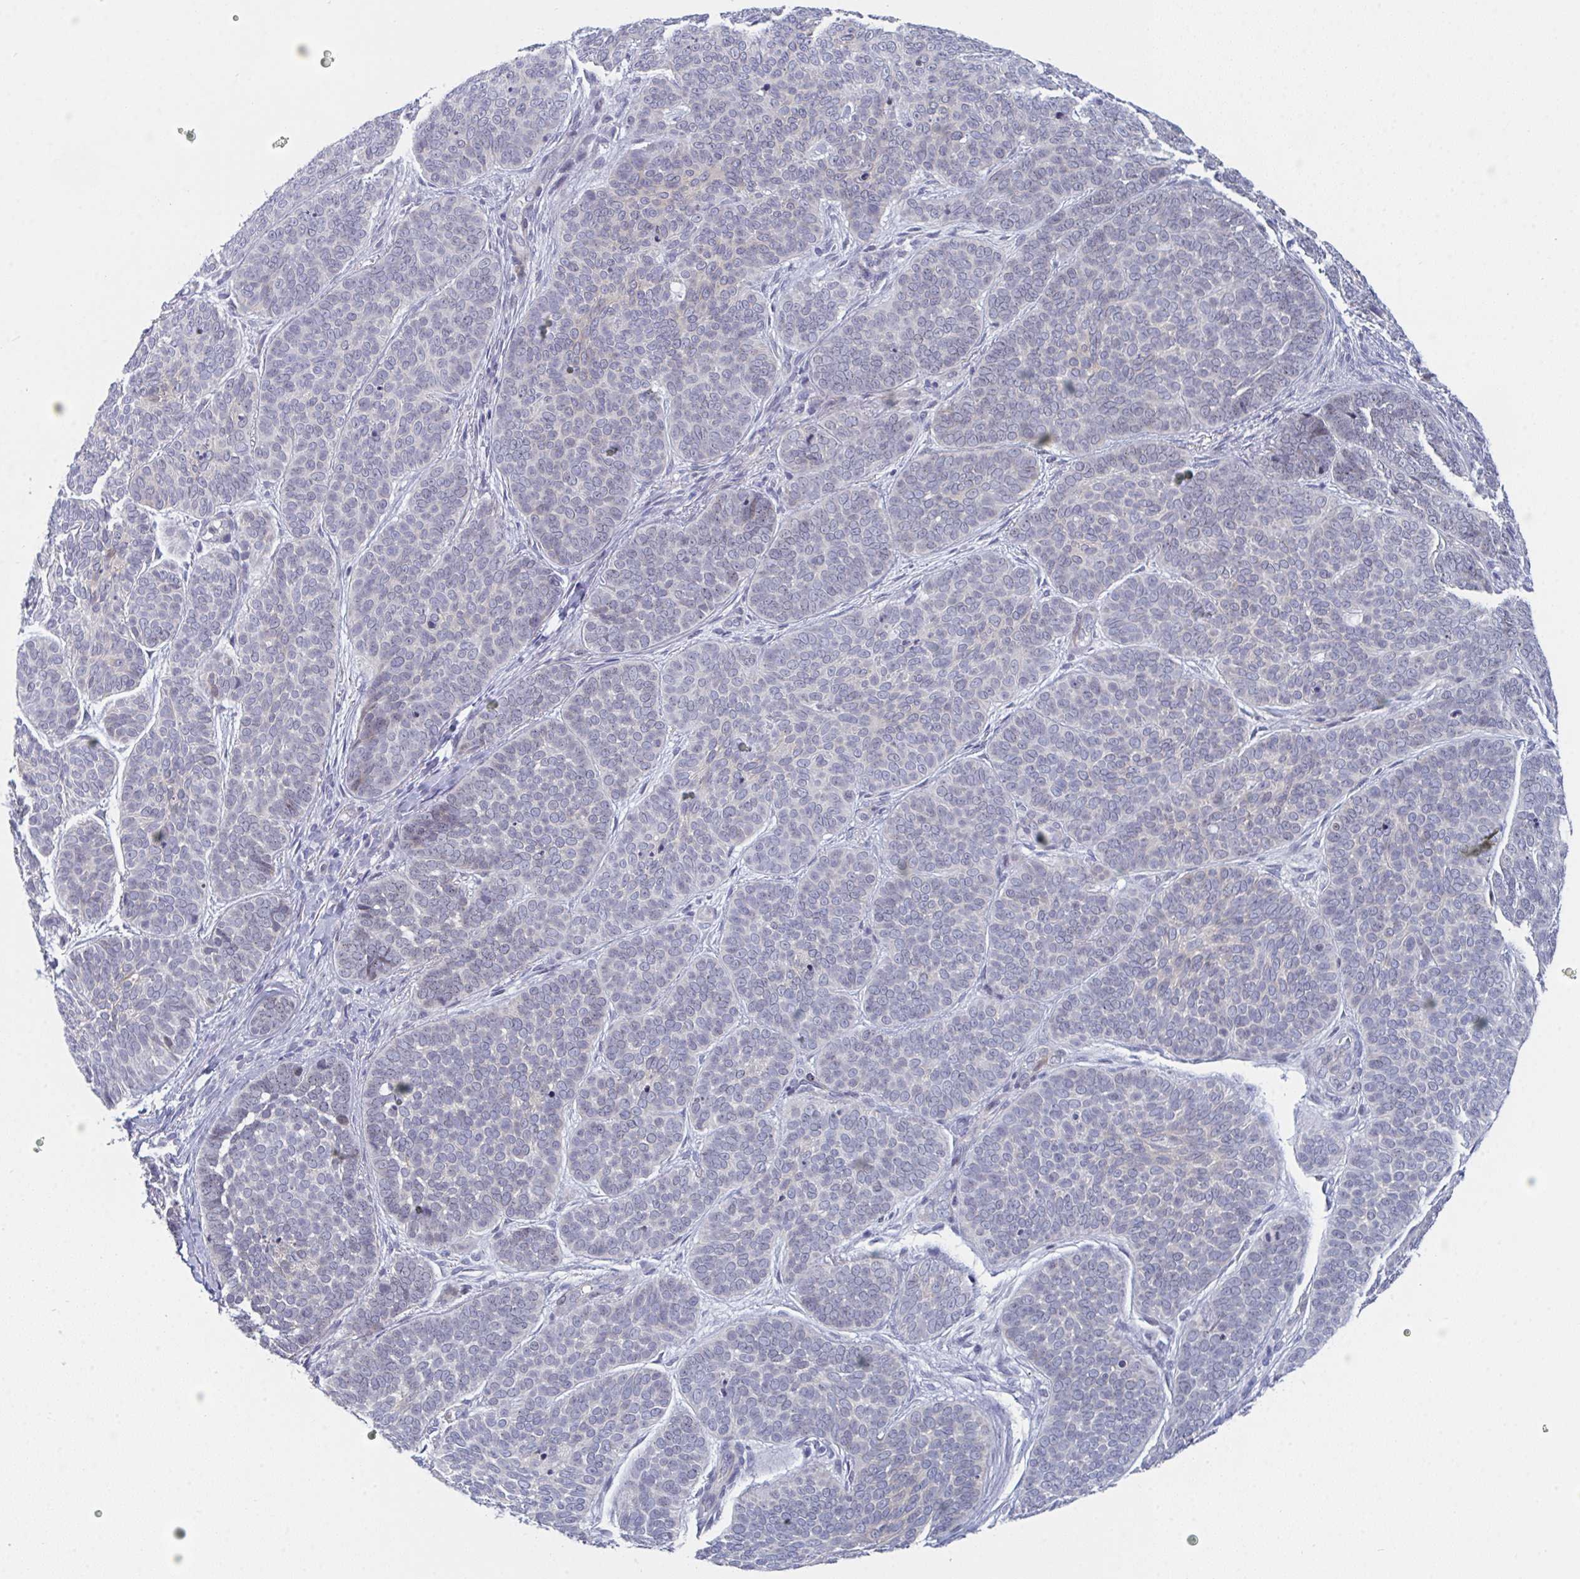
{"staining": {"intensity": "negative", "quantity": "none", "location": "none"}, "tissue": "skin cancer", "cell_type": "Tumor cells", "image_type": "cancer", "snomed": [{"axis": "morphology", "description": "Basal cell carcinoma"}, {"axis": "topography", "description": "Skin"}, {"axis": "topography", "description": "Skin of nose"}], "caption": "Protein analysis of skin cancer (basal cell carcinoma) reveals no significant positivity in tumor cells.", "gene": "CENPT", "patient": {"sex": "female", "age": 81}}